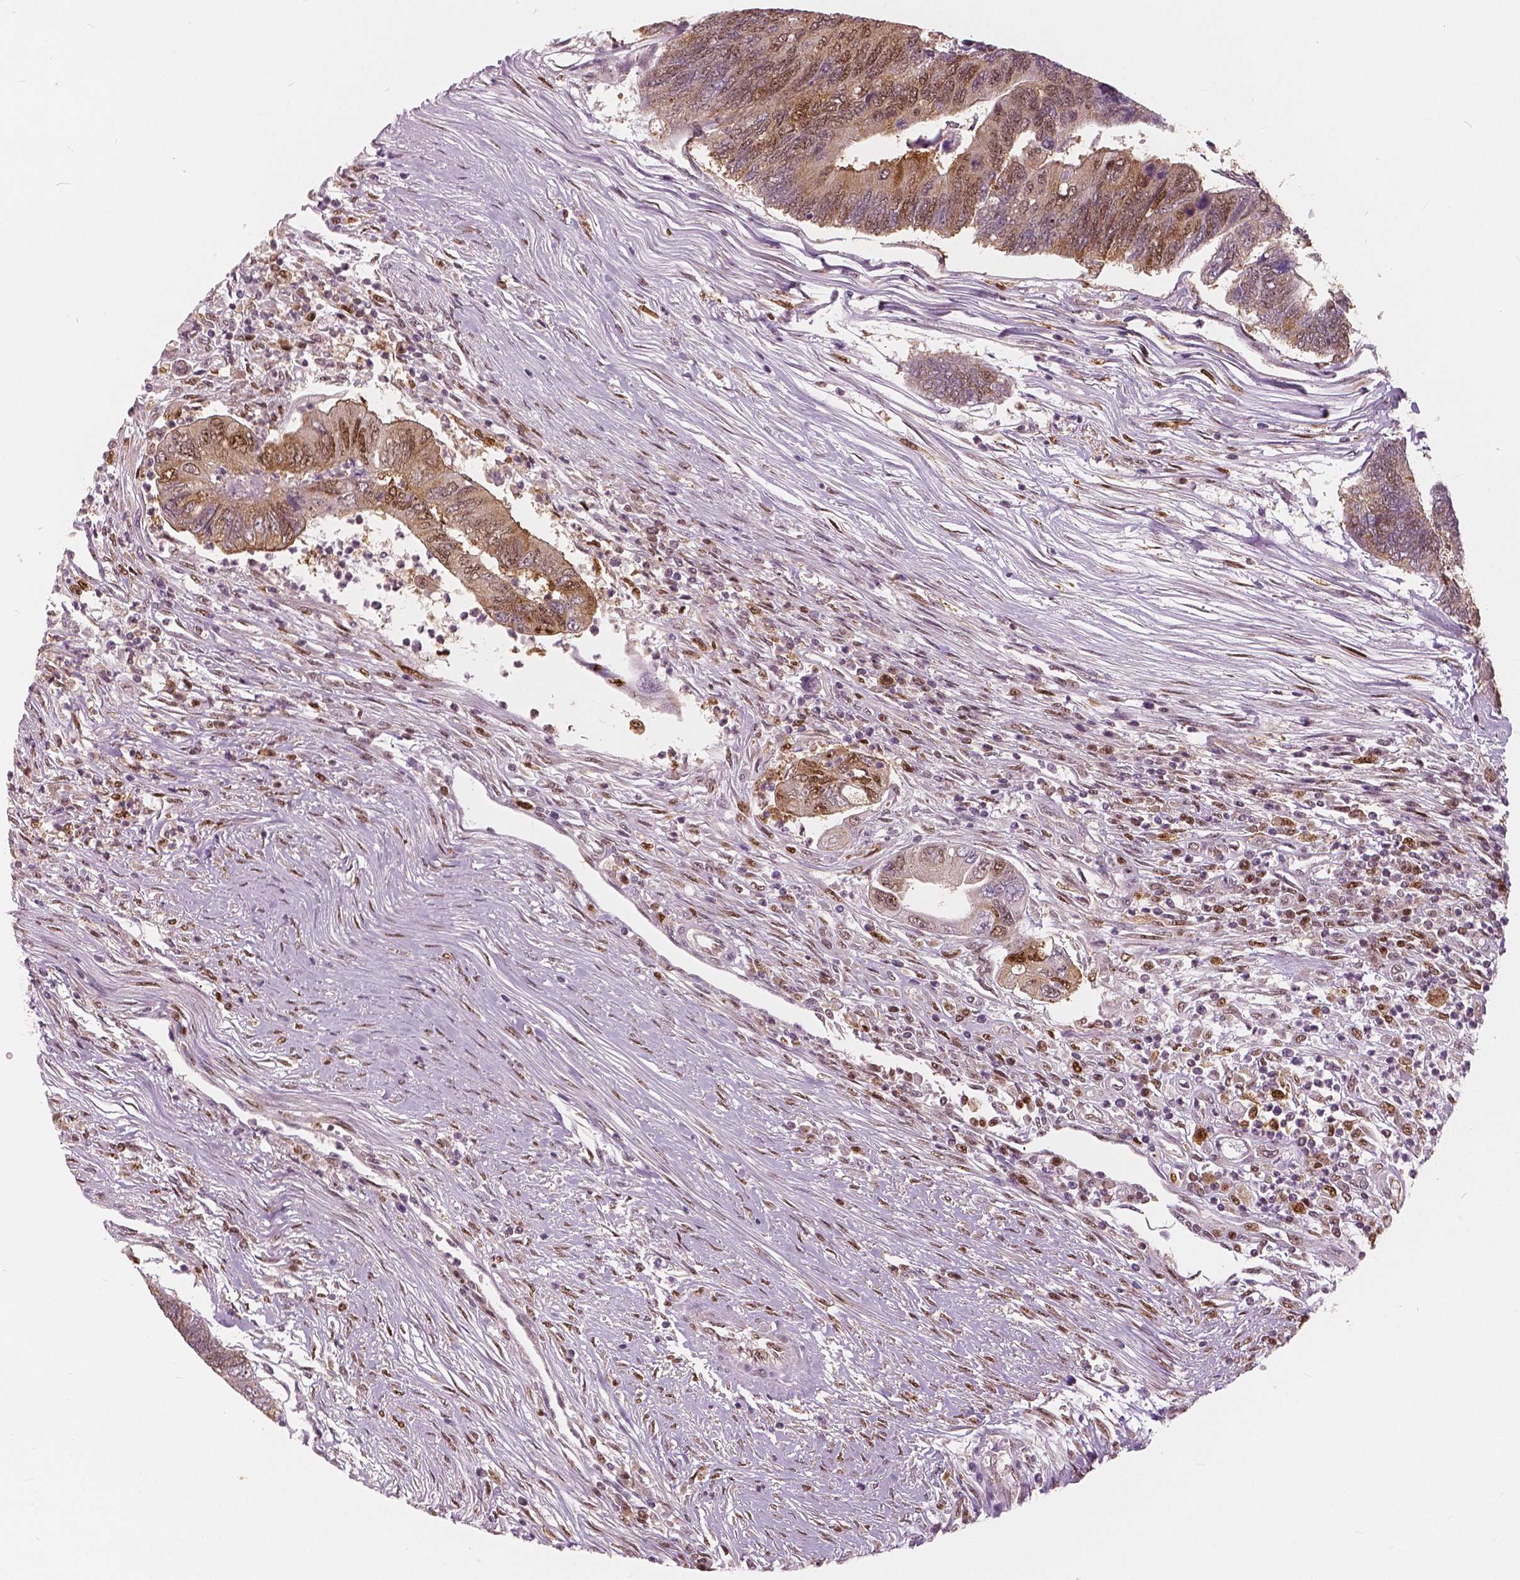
{"staining": {"intensity": "moderate", "quantity": ">75%", "location": "cytoplasmic/membranous,nuclear"}, "tissue": "colorectal cancer", "cell_type": "Tumor cells", "image_type": "cancer", "snomed": [{"axis": "morphology", "description": "Adenocarcinoma, NOS"}, {"axis": "topography", "description": "Colon"}], "caption": "Brown immunohistochemical staining in human colorectal cancer exhibits moderate cytoplasmic/membranous and nuclear expression in approximately >75% of tumor cells.", "gene": "SQSTM1", "patient": {"sex": "female", "age": 67}}